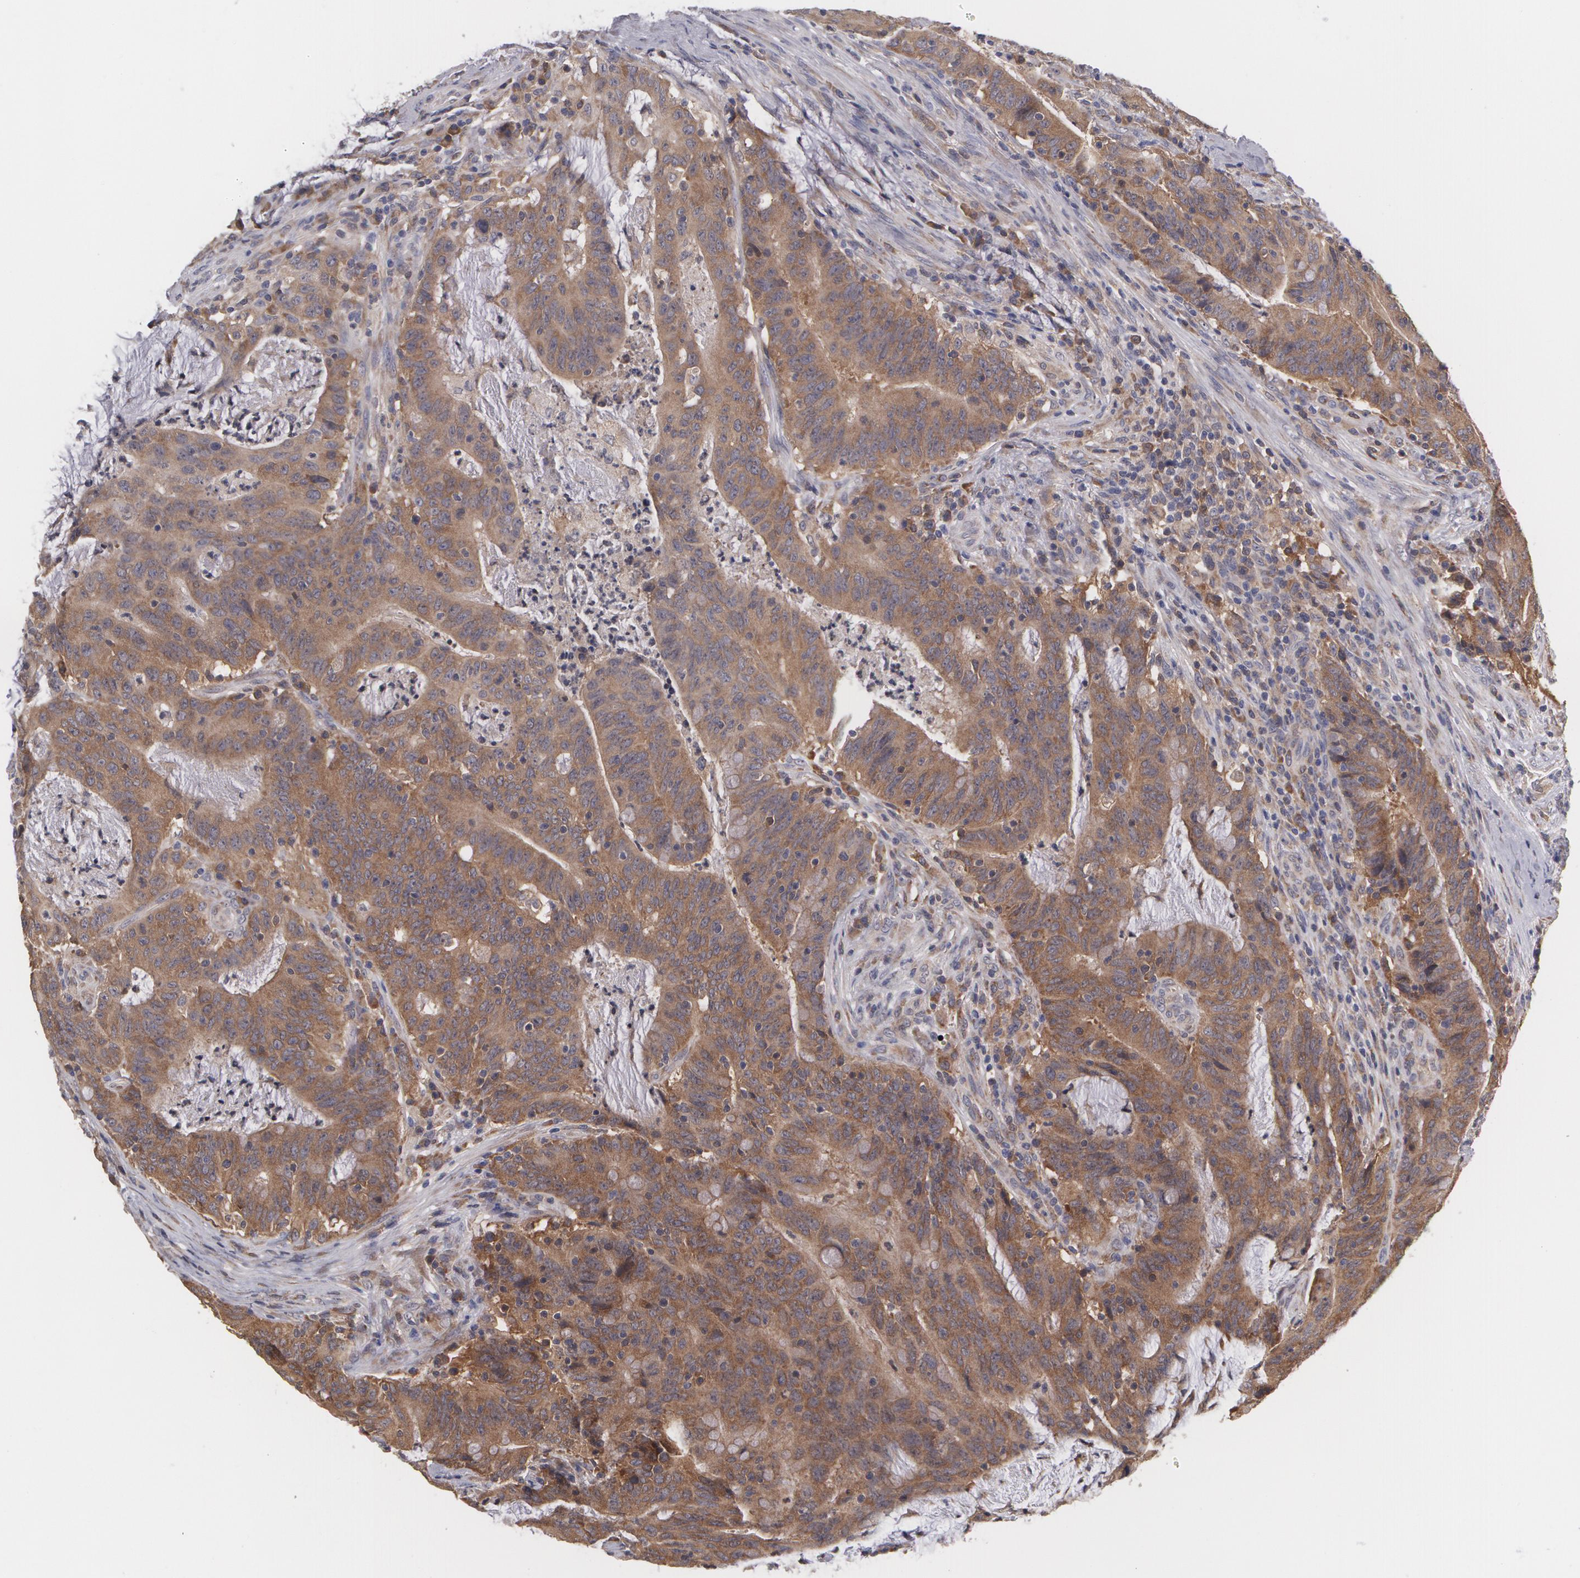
{"staining": {"intensity": "strong", "quantity": ">75%", "location": "cytoplasmic/membranous"}, "tissue": "colorectal cancer", "cell_type": "Tumor cells", "image_type": "cancer", "snomed": [{"axis": "morphology", "description": "Adenocarcinoma, NOS"}, {"axis": "topography", "description": "Colon"}], "caption": "Colorectal cancer was stained to show a protein in brown. There is high levels of strong cytoplasmic/membranous expression in approximately >75% of tumor cells. The protein of interest is stained brown, and the nuclei are stained in blue (DAB IHC with brightfield microscopy, high magnification).", "gene": "MTHFD1", "patient": {"sex": "male", "age": 54}}